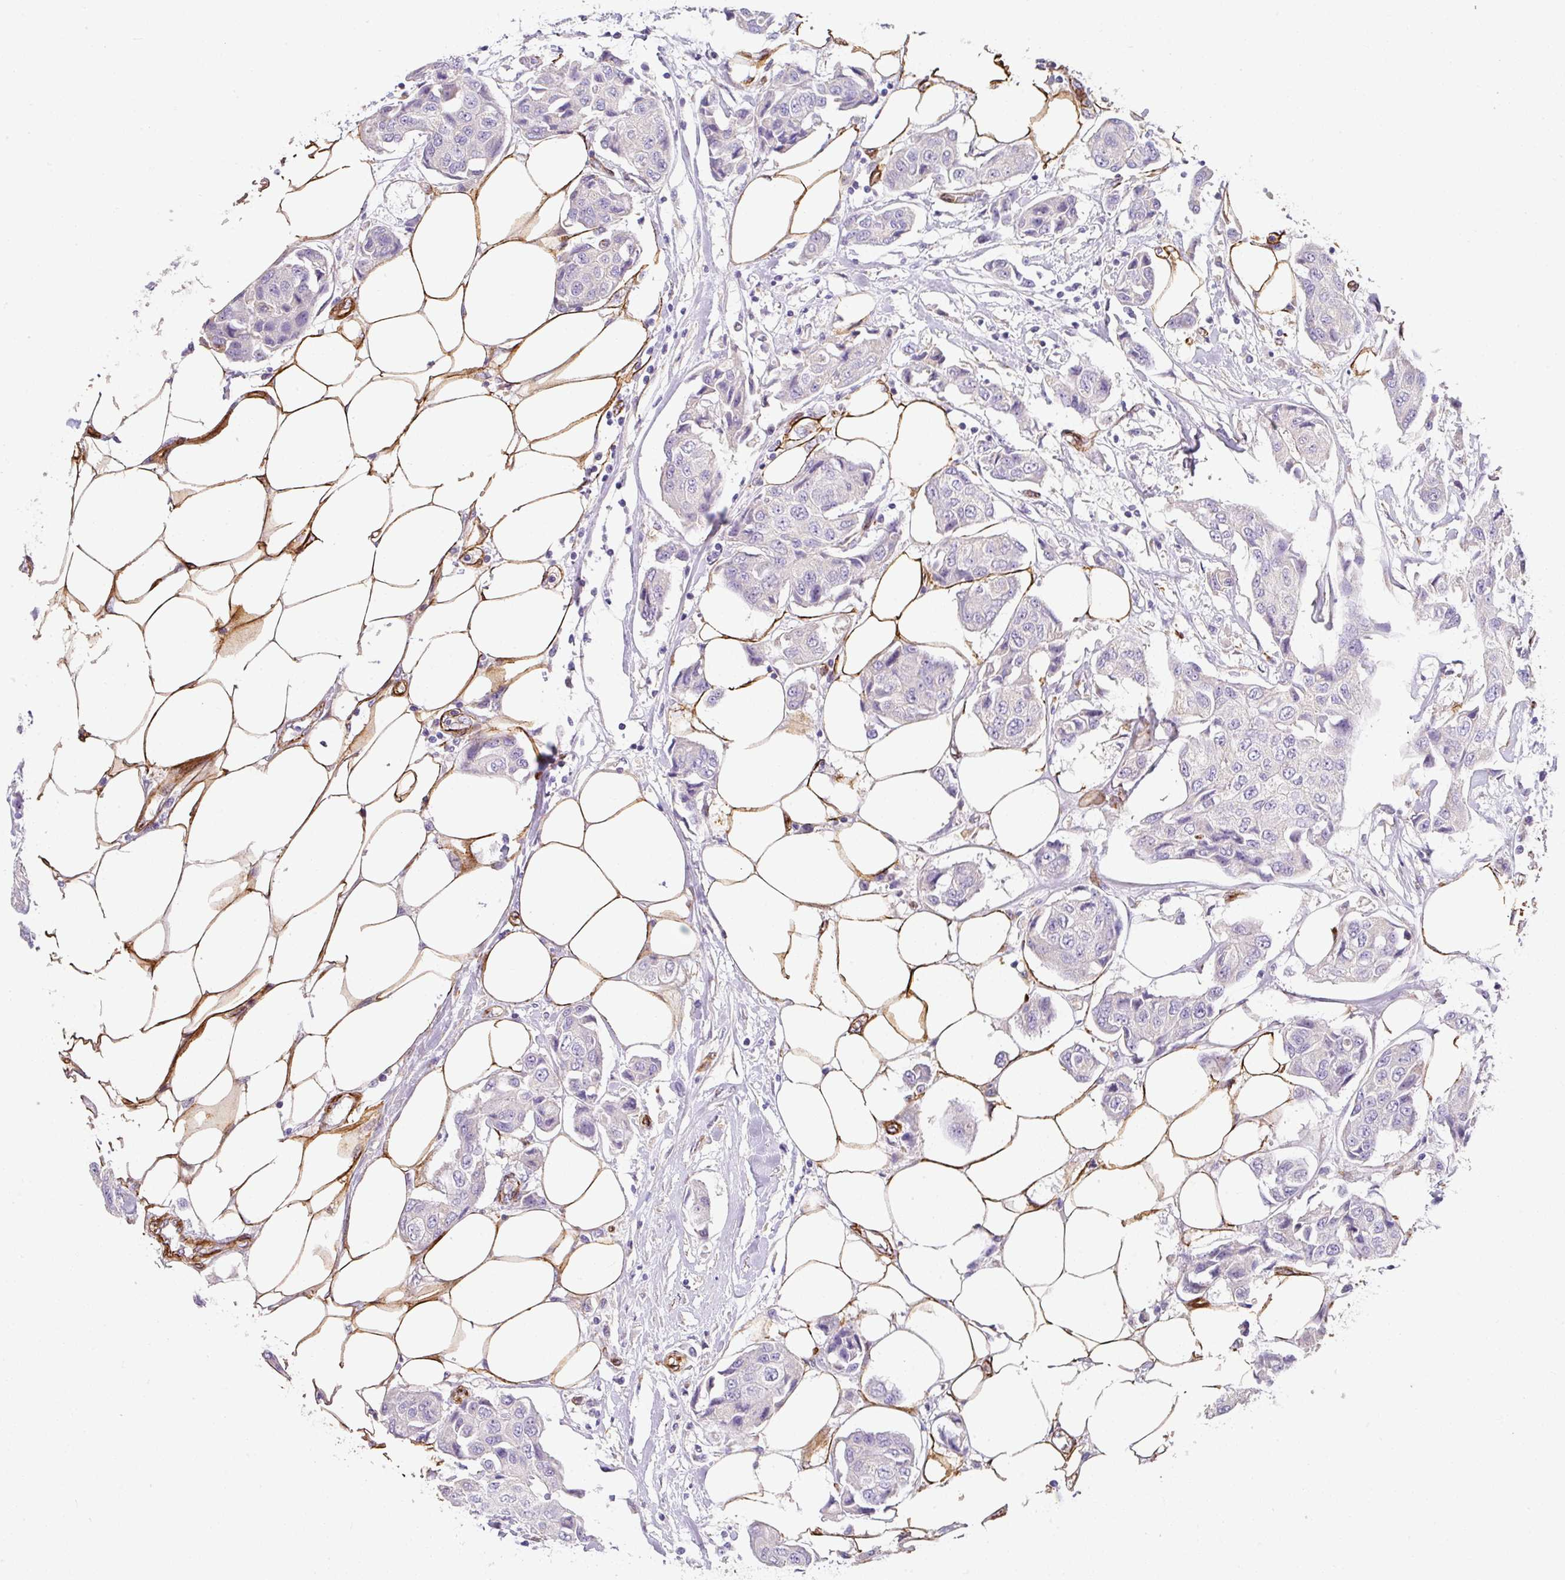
{"staining": {"intensity": "negative", "quantity": "none", "location": "none"}, "tissue": "breast cancer", "cell_type": "Tumor cells", "image_type": "cancer", "snomed": [{"axis": "morphology", "description": "Duct carcinoma"}, {"axis": "topography", "description": "Breast"}, {"axis": "topography", "description": "Lymph node"}], "caption": "DAB (3,3'-diaminobenzidine) immunohistochemical staining of breast invasive ductal carcinoma shows no significant positivity in tumor cells.", "gene": "SLC25A17", "patient": {"sex": "female", "age": 80}}